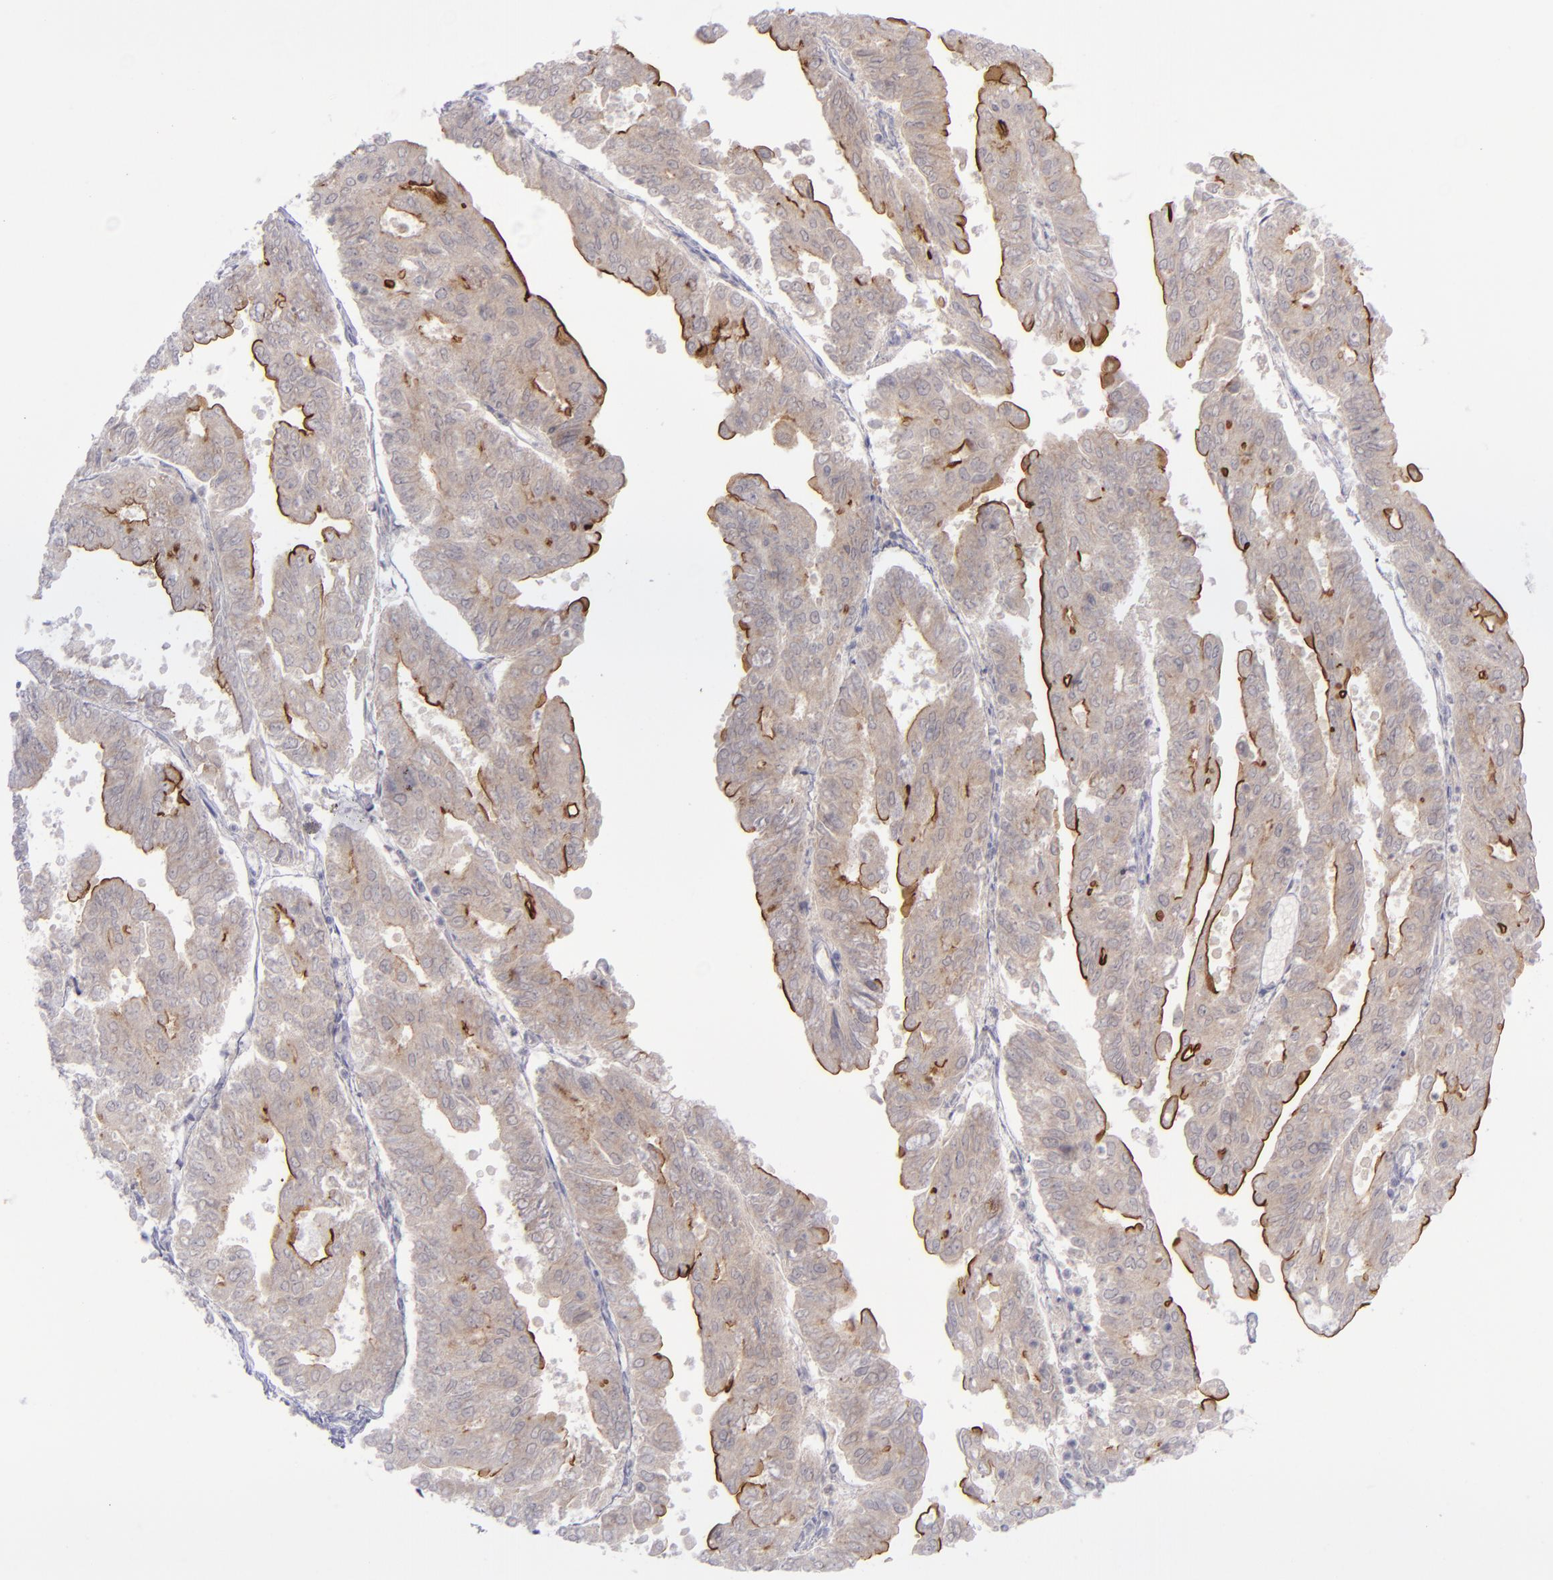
{"staining": {"intensity": "weak", "quantity": ">75%", "location": "cytoplasmic/membranous"}, "tissue": "endometrial cancer", "cell_type": "Tumor cells", "image_type": "cancer", "snomed": [{"axis": "morphology", "description": "Adenocarcinoma, NOS"}, {"axis": "topography", "description": "Endometrium"}], "caption": "Weak cytoplasmic/membranous protein expression is seen in about >75% of tumor cells in endometrial cancer (adenocarcinoma). The protein is stained brown, and the nuclei are stained in blue (DAB IHC with brightfield microscopy, high magnification).", "gene": "EVPL", "patient": {"sex": "female", "age": 79}}